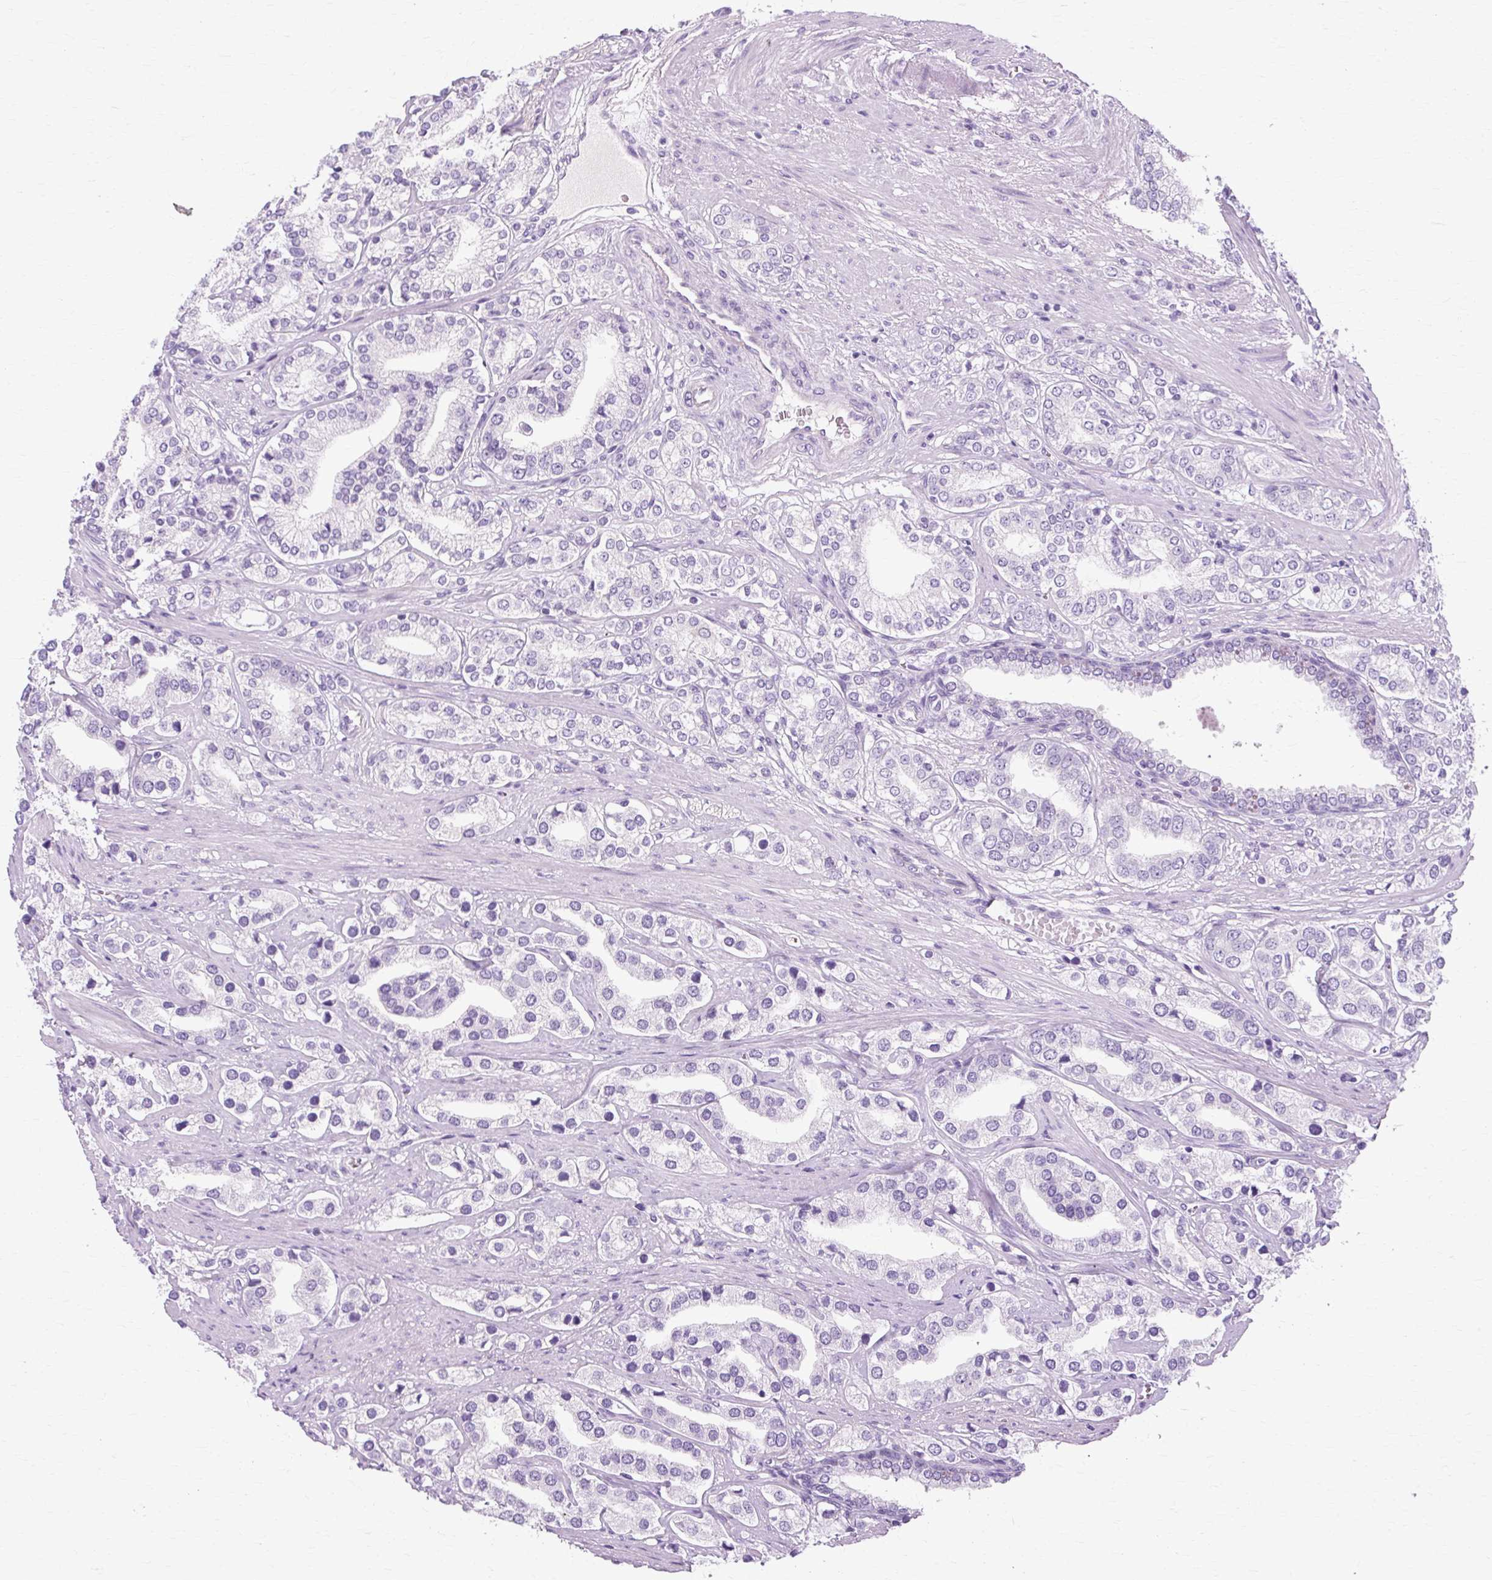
{"staining": {"intensity": "negative", "quantity": "none", "location": "none"}, "tissue": "prostate cancer", "cell_type": "Tumor cells", "image_type": "cancer", "snomed": [{"axis": "morphology", "description": "Adenocarcinoma, High grade"}, {"axis": "topography", "description": "Prostate"}], "caption": "IHC of human prostate cancer (high-grade adenocarcinoma) displays no staining in tumor cells.", "gene": "TMEM89", "patient": {"sex": "male", "age": 58}}